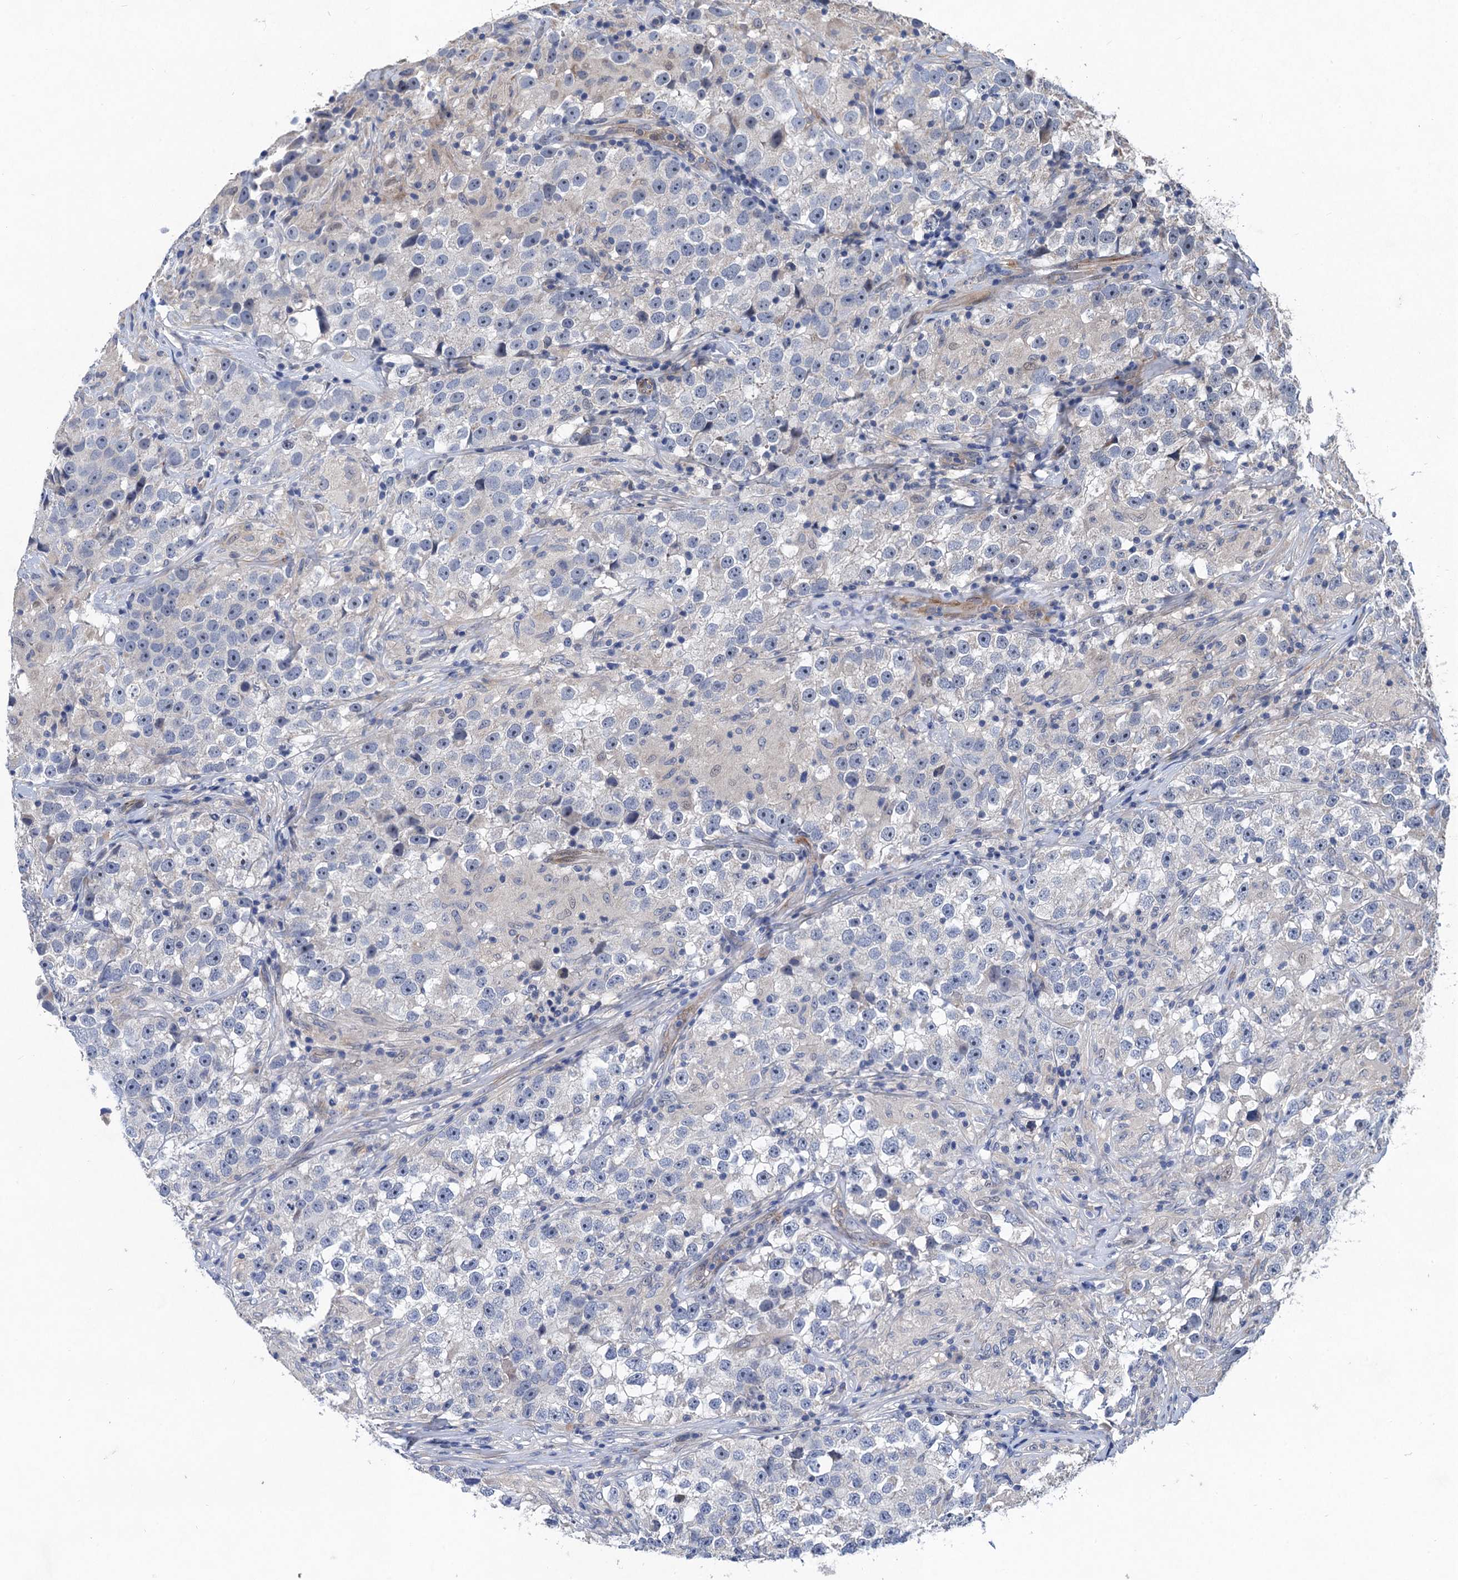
{"staining": {"intensity": "negative", "quantity": "none", "location": "none"}, "tissue": "testis cancer", "cell_type": "Tumor cells", "image_type": "cancer", "snomed": [{"axis": "morphology", "description": "Seminoma, NOS"}, {"axis": "topography", "description": "Testis"}], "caption": "The histopathology image reveals no staining of tumor cells in testis seminoma. (Immunohistochemistry, brightfield microscopy, high magnification).", "gene": "TRAF7", "patient": {"sex": "male", "age": 46}}